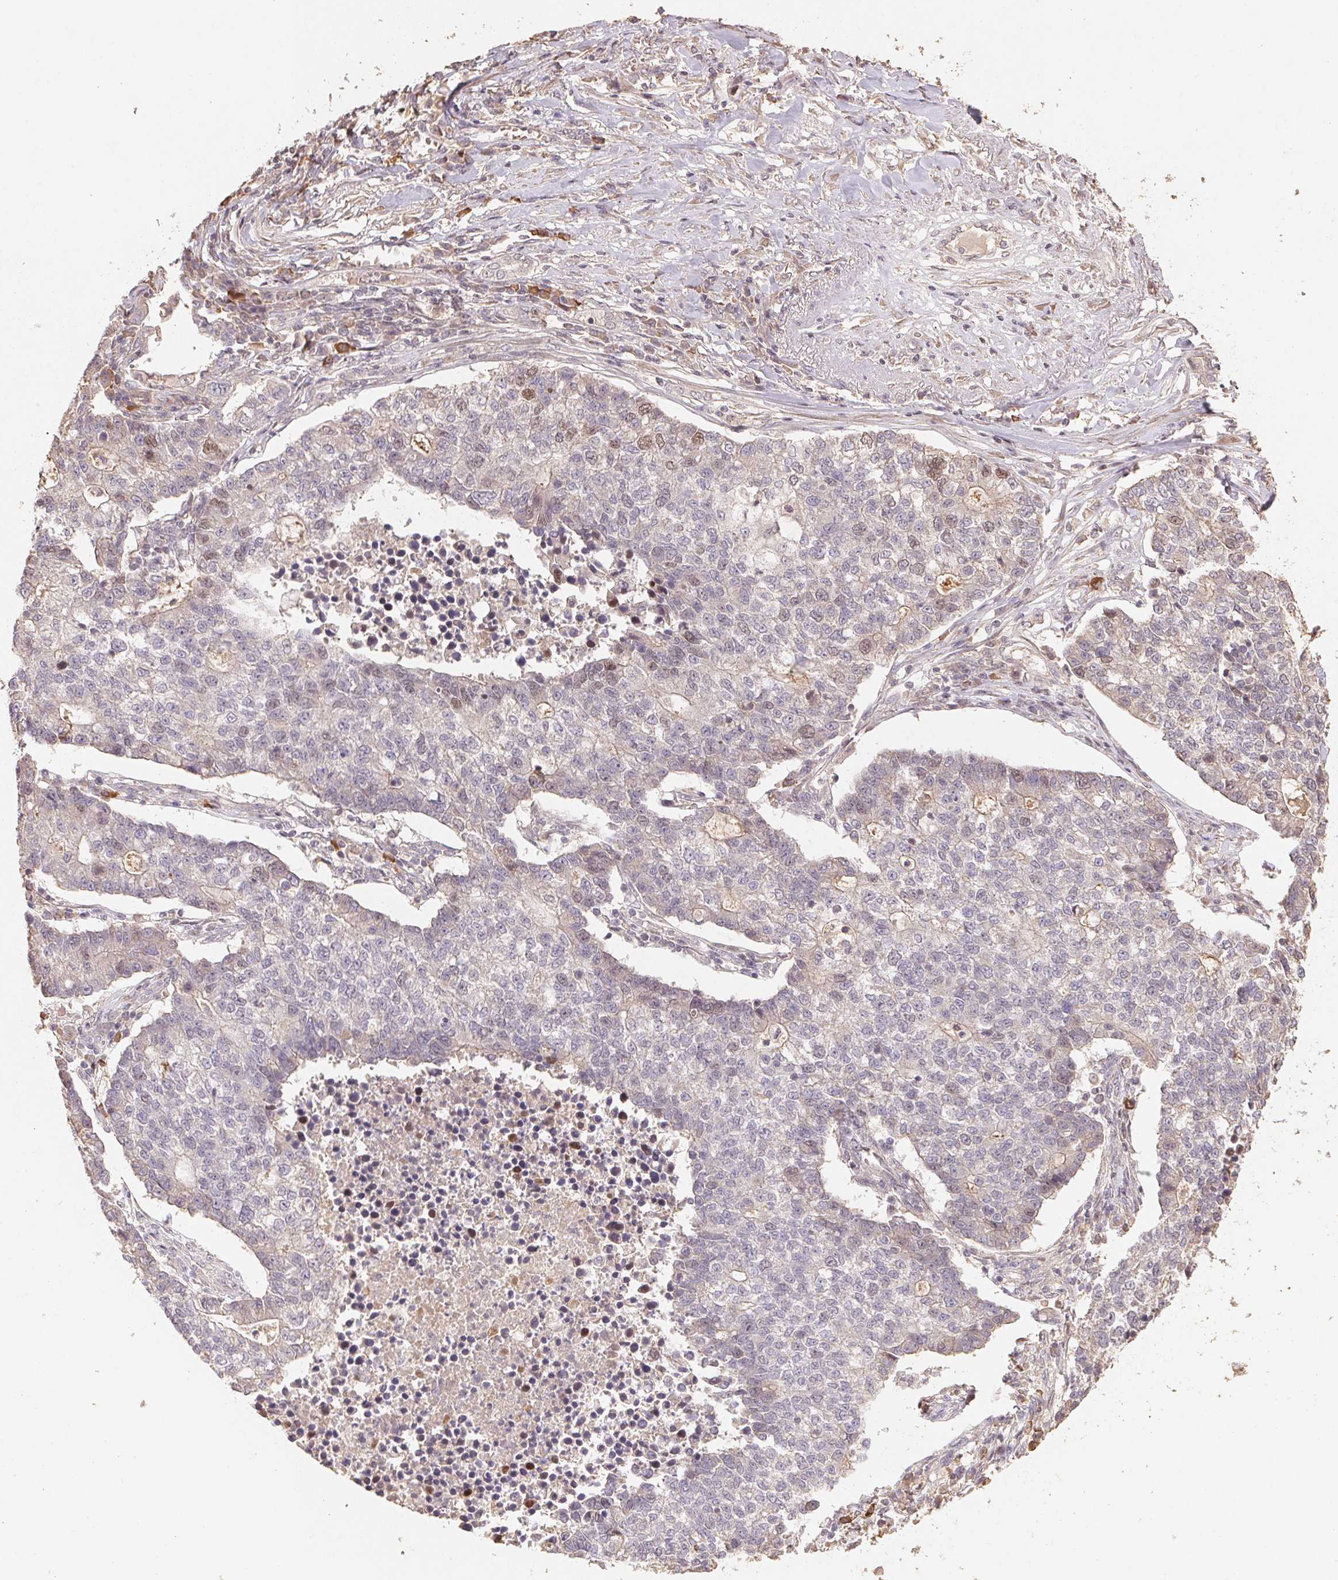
{"staining": {"intensity": "strong", "quantity": "<25%", "location": "nuclear"}, "tissue": "lung cancer", "cell_type": "Tumor cells", "image_type": "cancer", "snomed": [{"axis": "morphology", "description": "Adenocarcinoma, NOS"}, {"axis": "topography", "description": "Lung"}], "caption": "Immunohistochemistry of lung cancer (adenocarcinoma) demonstrates medium levels of strong nuclear staining in approximately <25% of tumor cells.", "gene": "CENPF", "patient": {"sex": "male", "age": 57}}